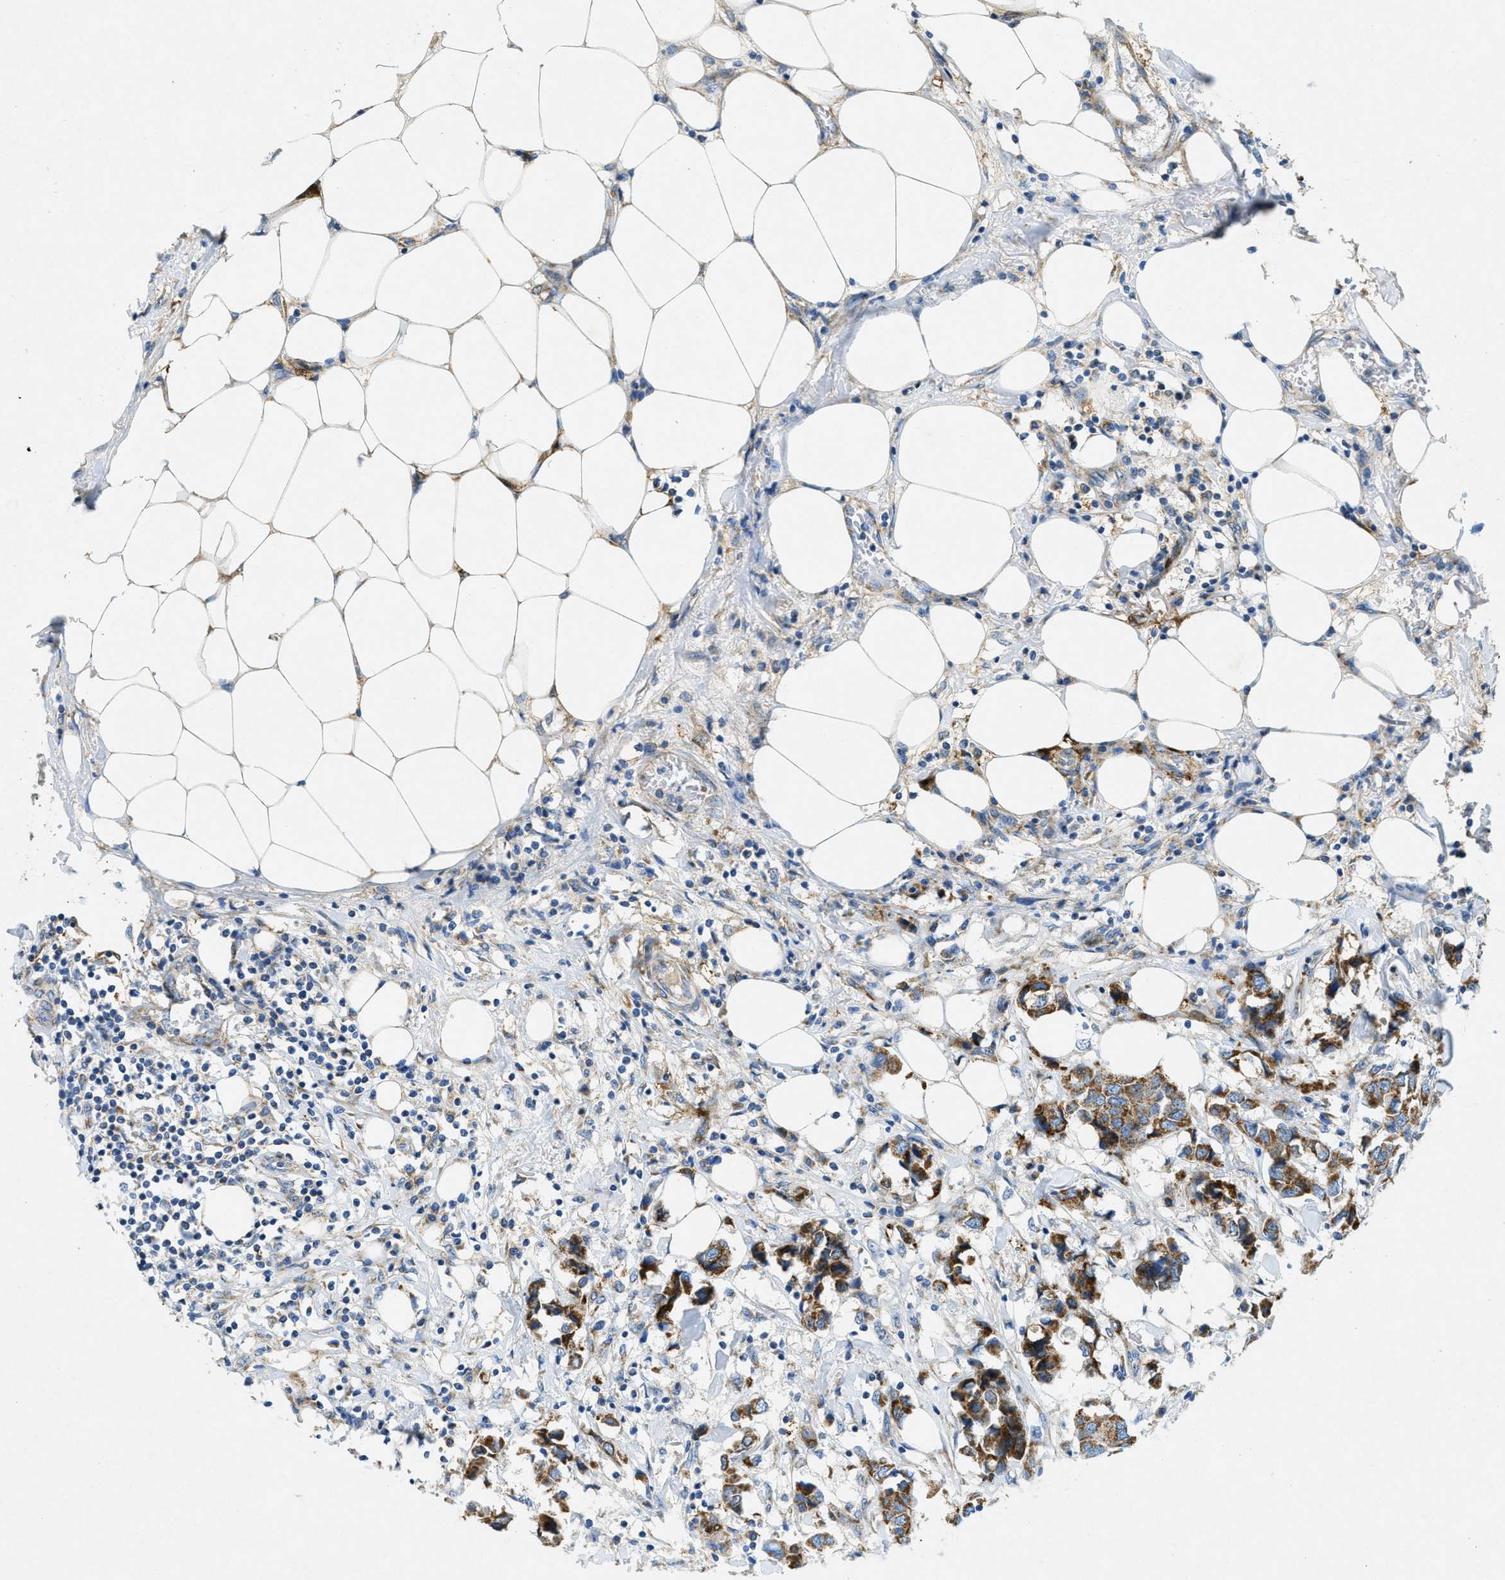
{"staining": {"intensity": "moderate", "quantity": ">75%", "location": "cytoplasmic/membranous"}, "tissue": "breast cancer", "cell_type": "Tumor cells", "image_type": "cancer", "snomed": [{"axis": "morphology", "description": "Duct carcinoma"}, {"axis": "topography", "description": "Breast"}], "caption": "The image displays a brown stain indicating the presence of a protein in the cytoplasmic/membranous of tumor cells in breast intraductal carcinoma.", "gene": "CYGB", "patient": {"sex": "female", "age": 80}}